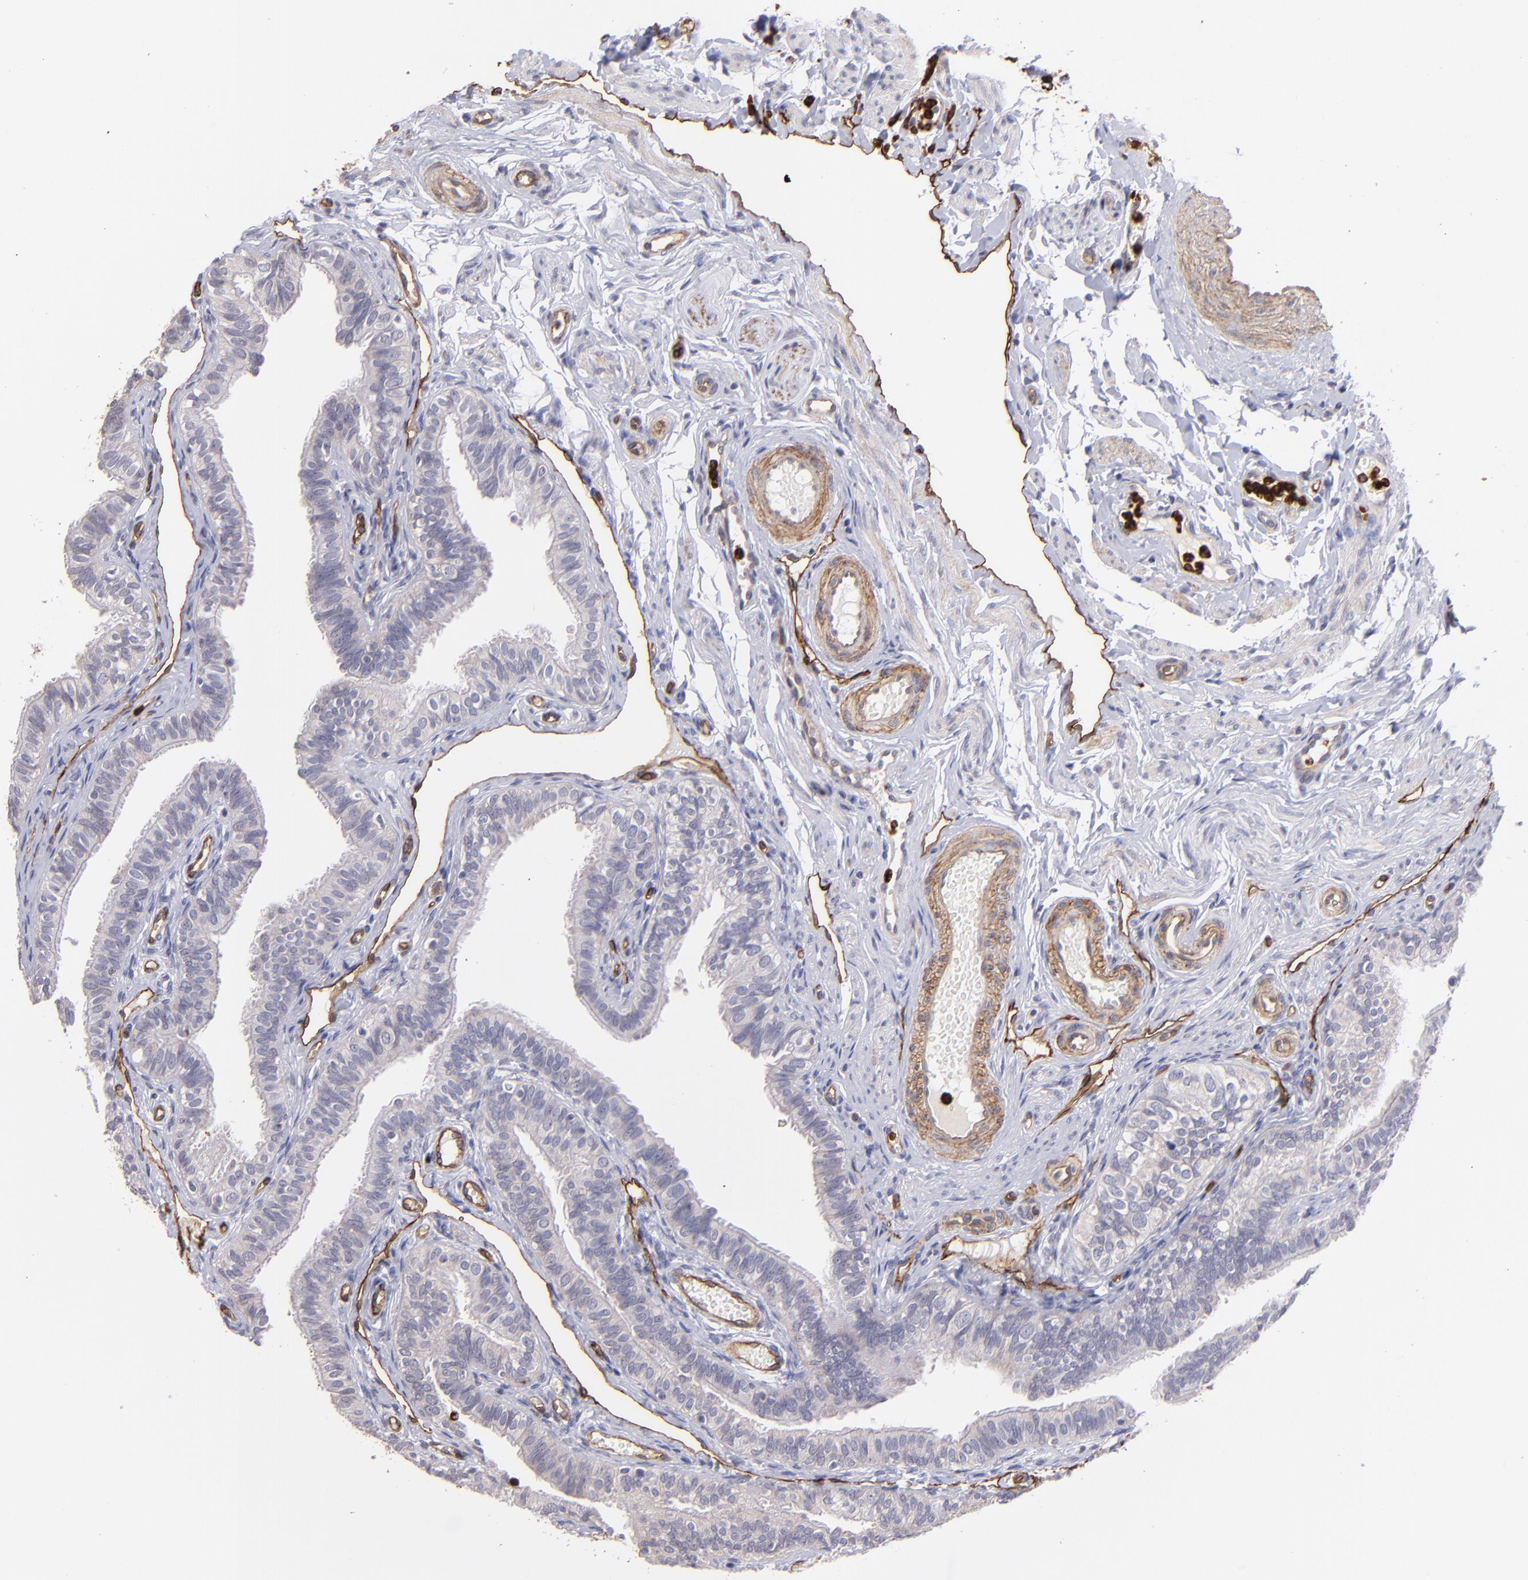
{"staining": {"intensity": "negative", "quantity": "none", "location": "none"}, "tissue": "fallopian tube", "cell_type": "Glandular cells", "image_type": "normal", "snomed": [{"axis": "morphology", "description": "Normal tissue, NOS"}, {"axis": "morphology", "description": "Dermoid, NOS"}, {"axis": "topography", "description": "Fallopian tube"}], "caption": "DAB (3,3'-diaminobenzidine) immunohistochemical staining of unremarkable fallopian tube reveals no significant positivity in glandular cells. The staining was performed using DAB to visualize the protein expression in brown, while the nuclei were stained in blue with hematoxylin (Magnification: 20x).", "gene": "DYSF", "patient": {"sex": "female", "age": 33}}